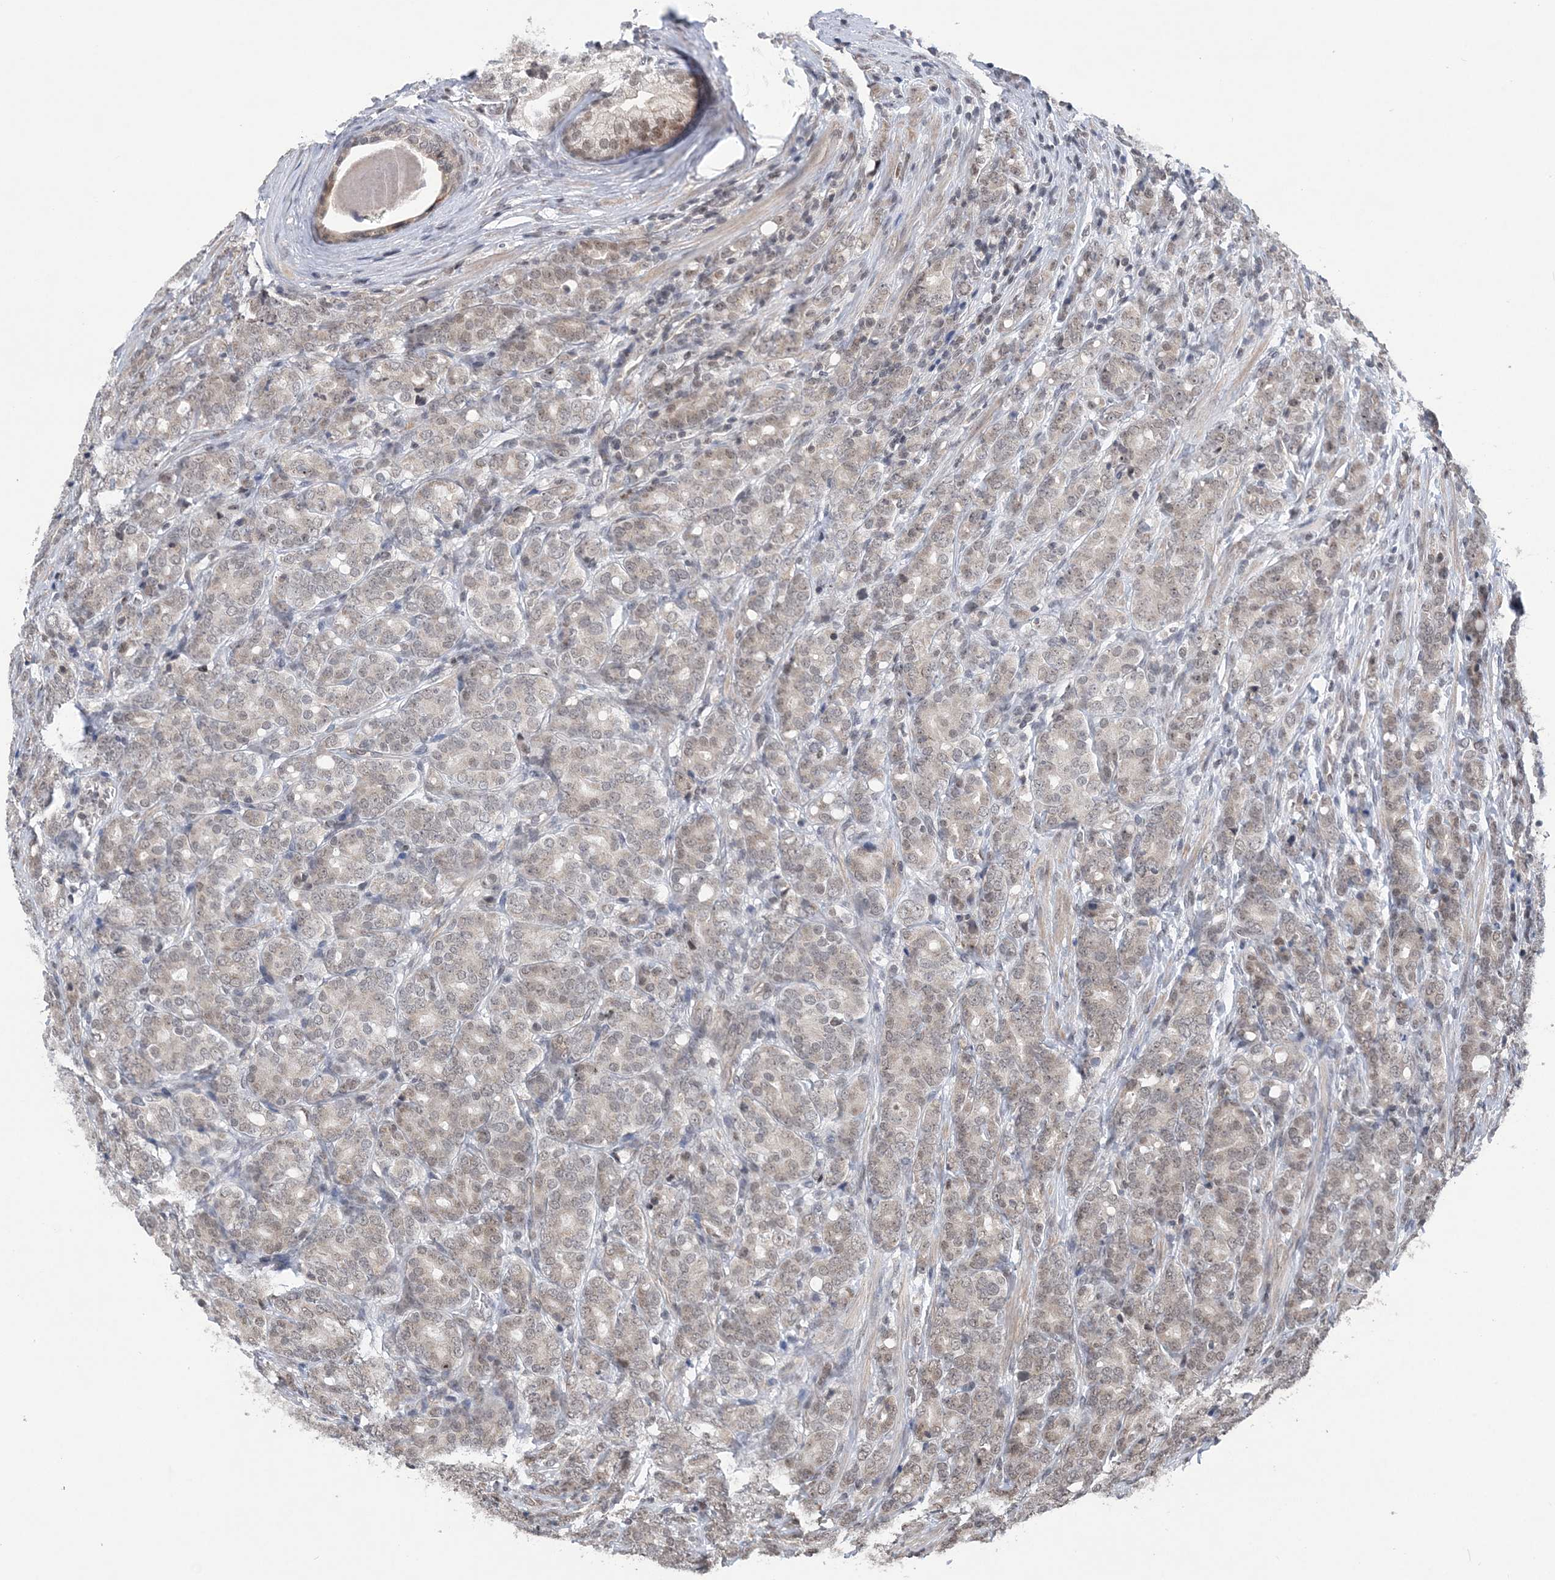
{"staining": {"intensity": "weak", "quantity": ">75%", "location": "nuclear"}, "tissue": "prostate cancer", "cell_type": "Tumor cells", "image_type": "cancer", "snomed": [{"axis": "morphology", "description": "Adenocarcinoma, High grade"}, {"axis": "topography", "description": "Prostate"}], "caption": "A high-resolution micrograph shows IHC staining of prostate cancer, which demonstrates weak nuclear staining in approximately >75% of tumor cells.", "gene": "CCDC152", "patient": {"sex": "male", "age": 62}}